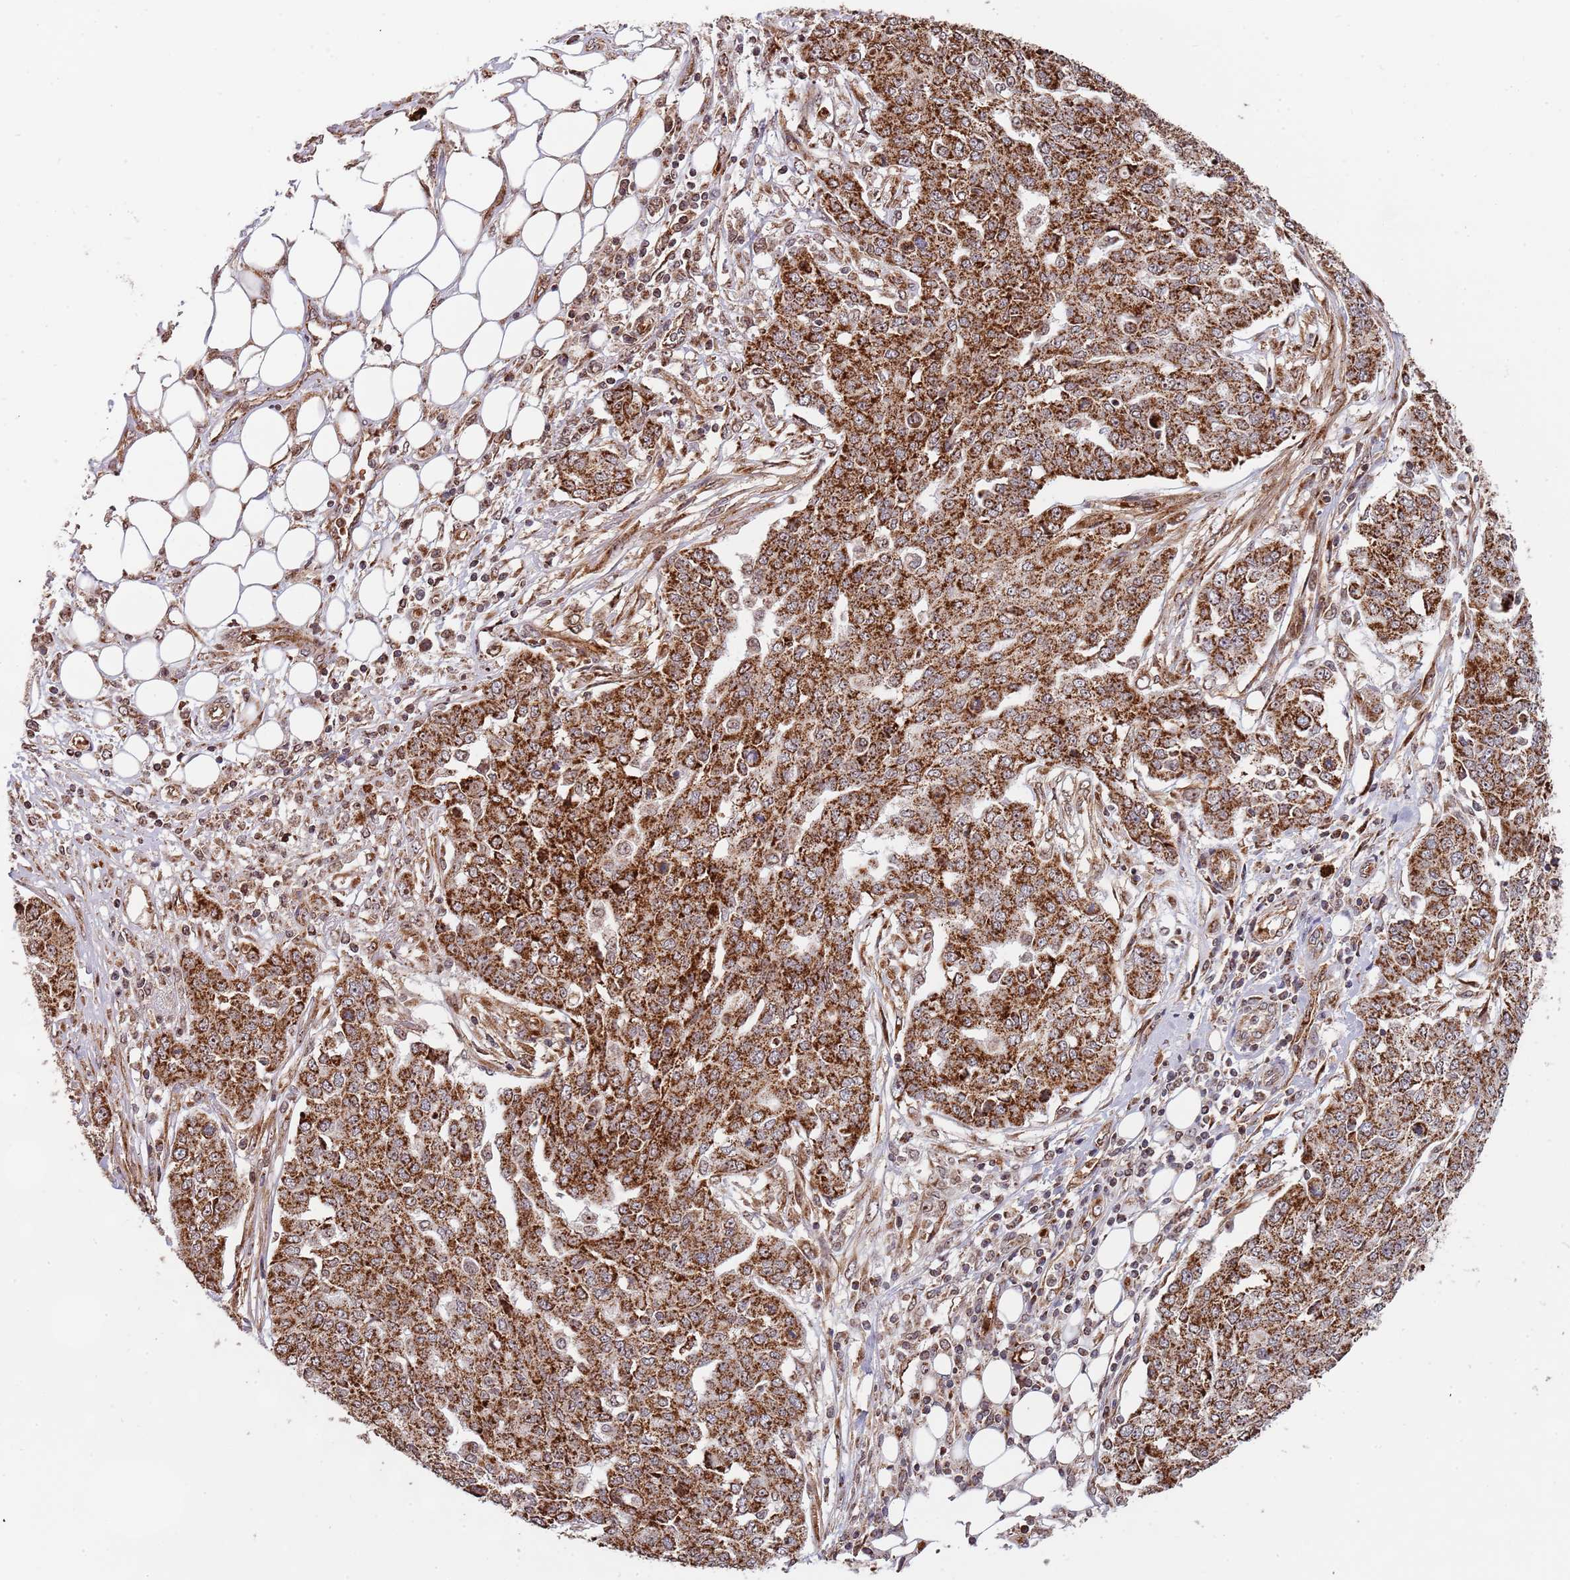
{"staining": {"intensity": "strong", "quantity": ">75%", "location": "cytoplasmic/membranous"}, "tissue": "ovarian cancer", "cell_type": "Tumor cells", "image_type": "cancer", "snomed": [{"axis": "morphology", "description": "Cystadenocarcinoma, serous, NOS"}, {"axis": "topography", "description": "Soft tissue"}, {"axis": "topography", "description": "Ovary"}], "caption": "Human ovarian cancer stained with a protein marker displays strong staining in tumor cells.", "gene": "DCHS1", "patient": {"sex": "female", "age": 57}}